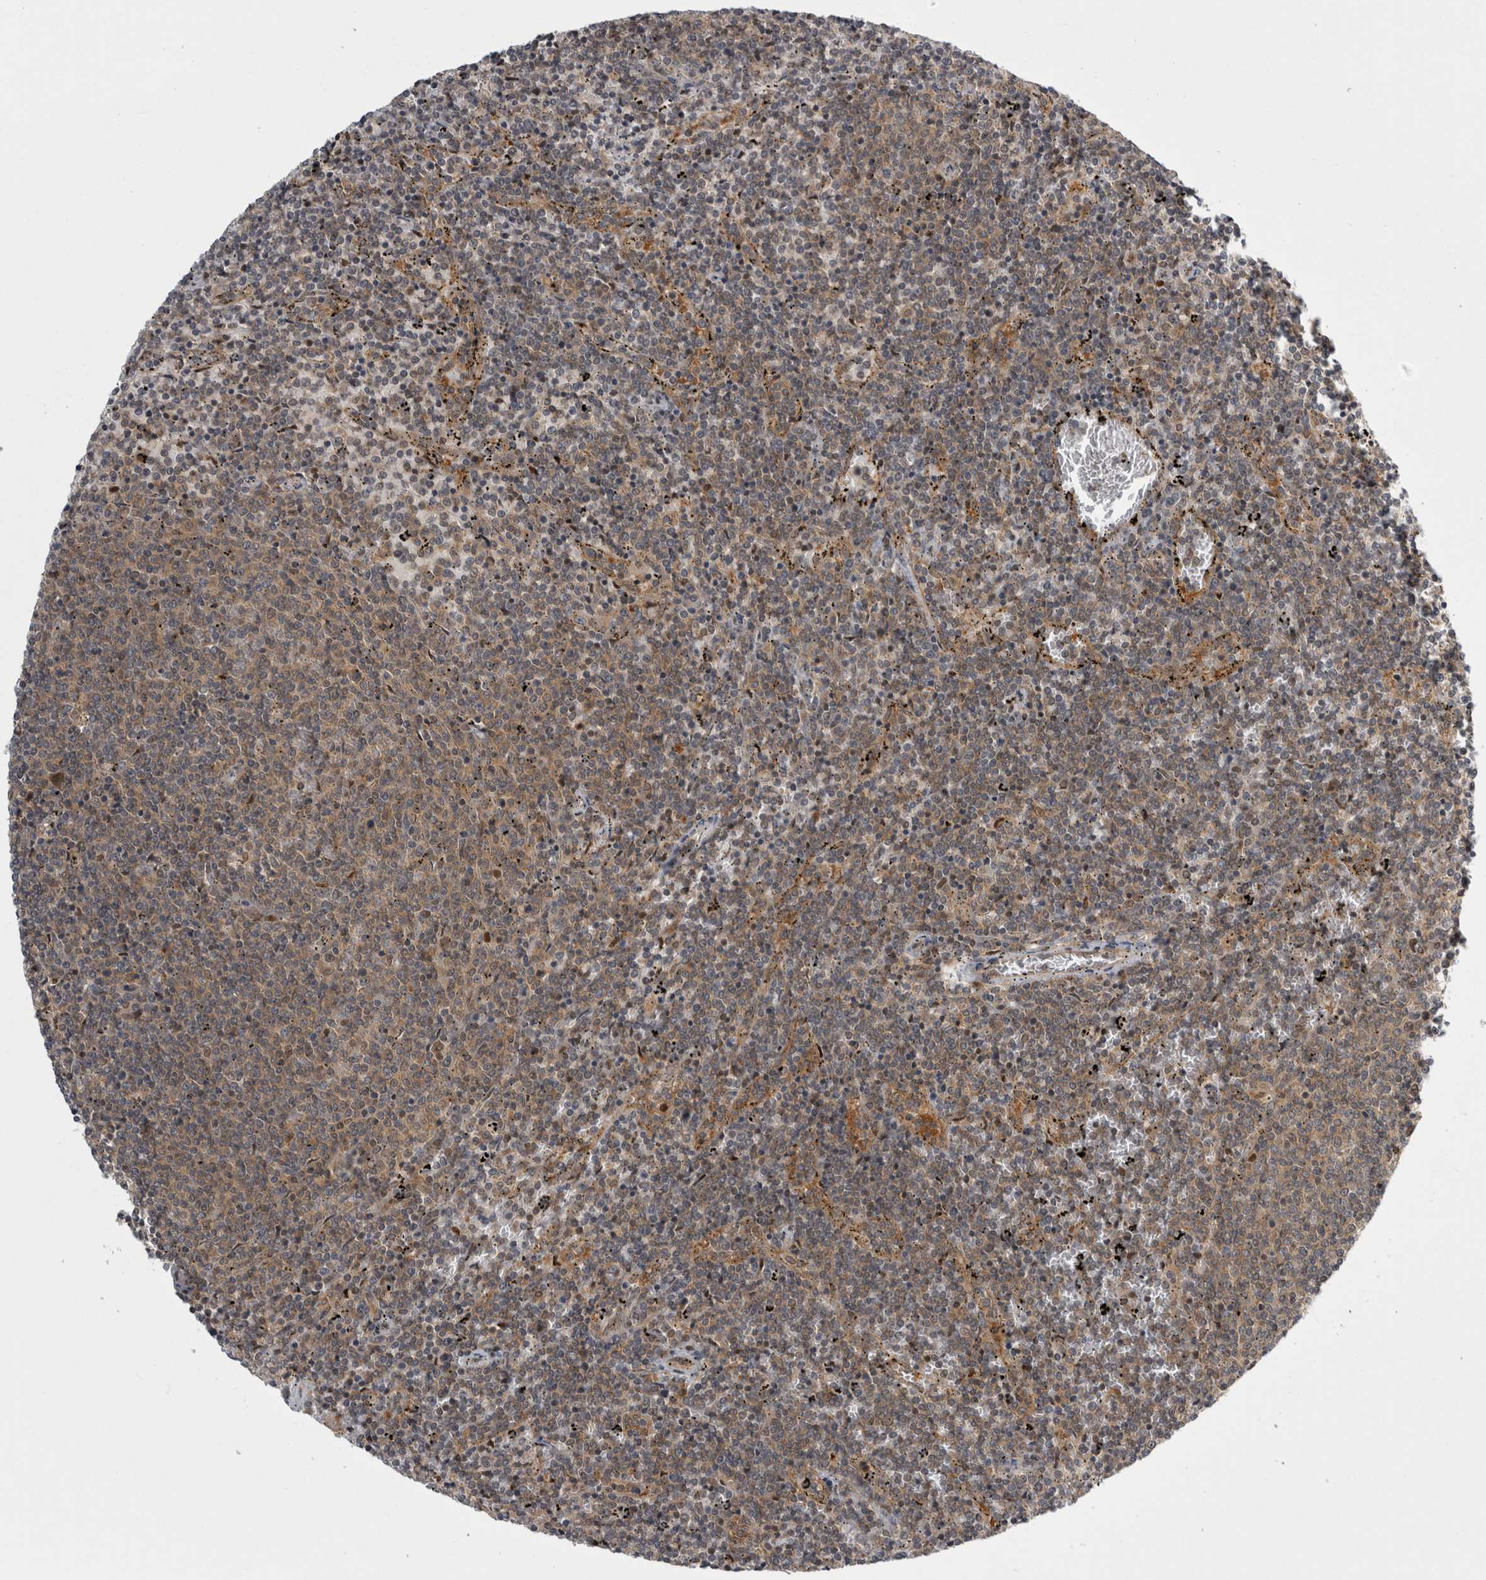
{"staining": {"intensity": "weak", "quantity": ">75%", "location": "cytoplasmic/membranous"}, "tissue": "lymphoma", "cell_type": "Tumor cells", "image_type": "cancer", "snomed": [{"axis": "morphology", "description": "Malignant lymphoma, non-Hodgkin's type, Low grade"}, {"axis": "topography", "description": "Spleen"}], "caption": "Immunohistochemistry staining of lymphoma, which reveals low levels of weak cytoplasmic/membranous positivity in about >75% of tumor cells indicating weak cytoplasmic/membranous protein expression. The staining was performed using DAB (brown) for protein detection and nuclei were counterstained in hematoxylin (blue).", "gene": "PSMB2", "patient": {"sex": "female", "age": 50}}